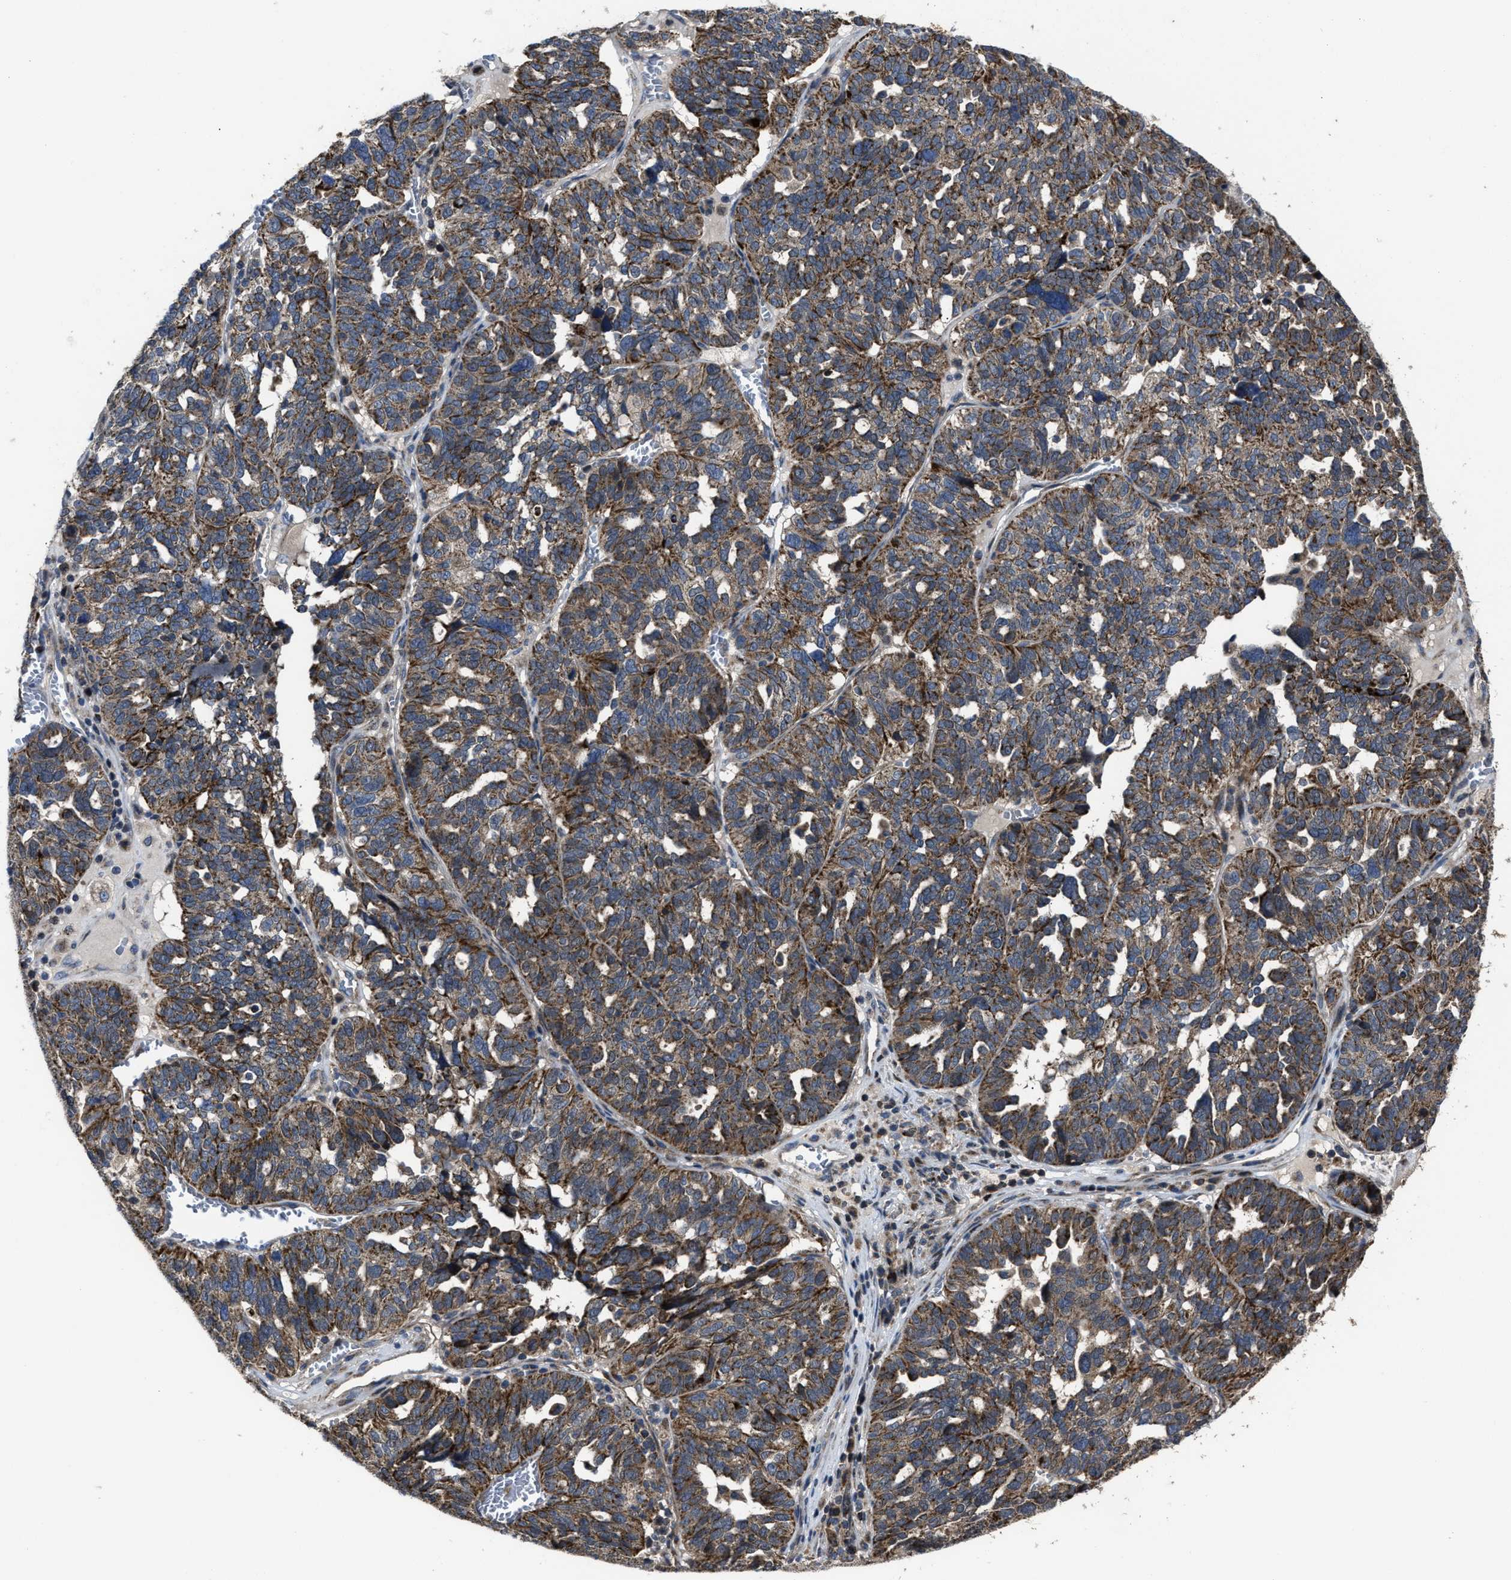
{"staining": {"intensity": "moderate", "quantity": ">75%", "location": "cytoplasmic/membranous"}, "tissue": "ovarian cancer", "cell_type": "Tumor cells", "image_type": "cancer", "snomed": [{"axis": "morphology", "description": "Cystadenocarcinoma, serous, NOS"}, {"axis": "topography", "description": "Ovary"}], "caption": "This micrograph shows IHC staining of human ovarian cancer, with medium moderate cytoplasmic/membranous positivity in approximately >75% of tumor cells.", "gene": "PASK", "patient": {"sex": "female", "age": 59}}